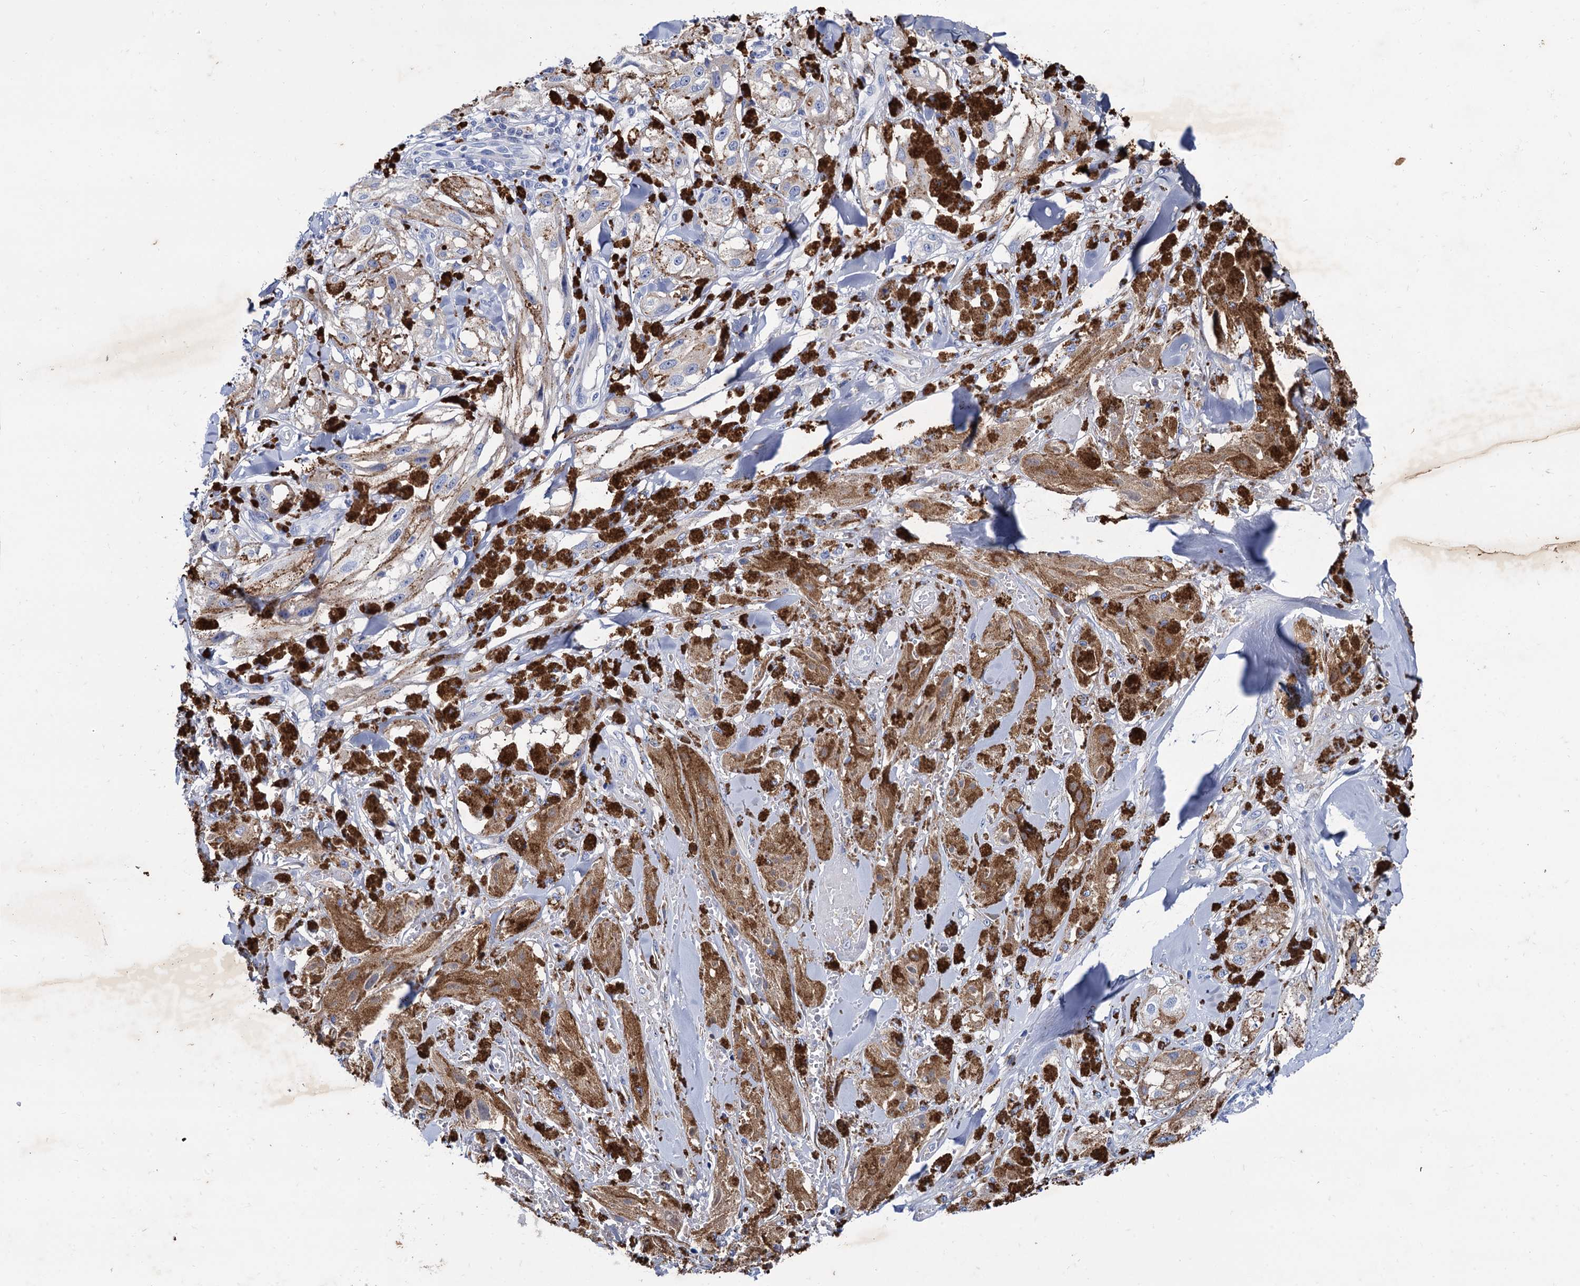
{"staining": {"intensity": "negative", "quantity": "none", "location": "none"}, "tissue": "melanoma", "cell_type": "Tumor cells", "image_type": "cancer", "snomed": [{"axis": "morphology", "description": "Malignant melanoma, NOS"}, {"axis": "topography", "description": "Skin"}], "caption": "Immunohistochemistry of human malignant melanoma reveals no positivity in tumor cells. (DAB (3,3'-diaminobenzidine) immunohistochemistry (IHC) with hematoxylin counter stain).", "gene": "TMEM72", "patient": {"sex": "male", "age": 88}}